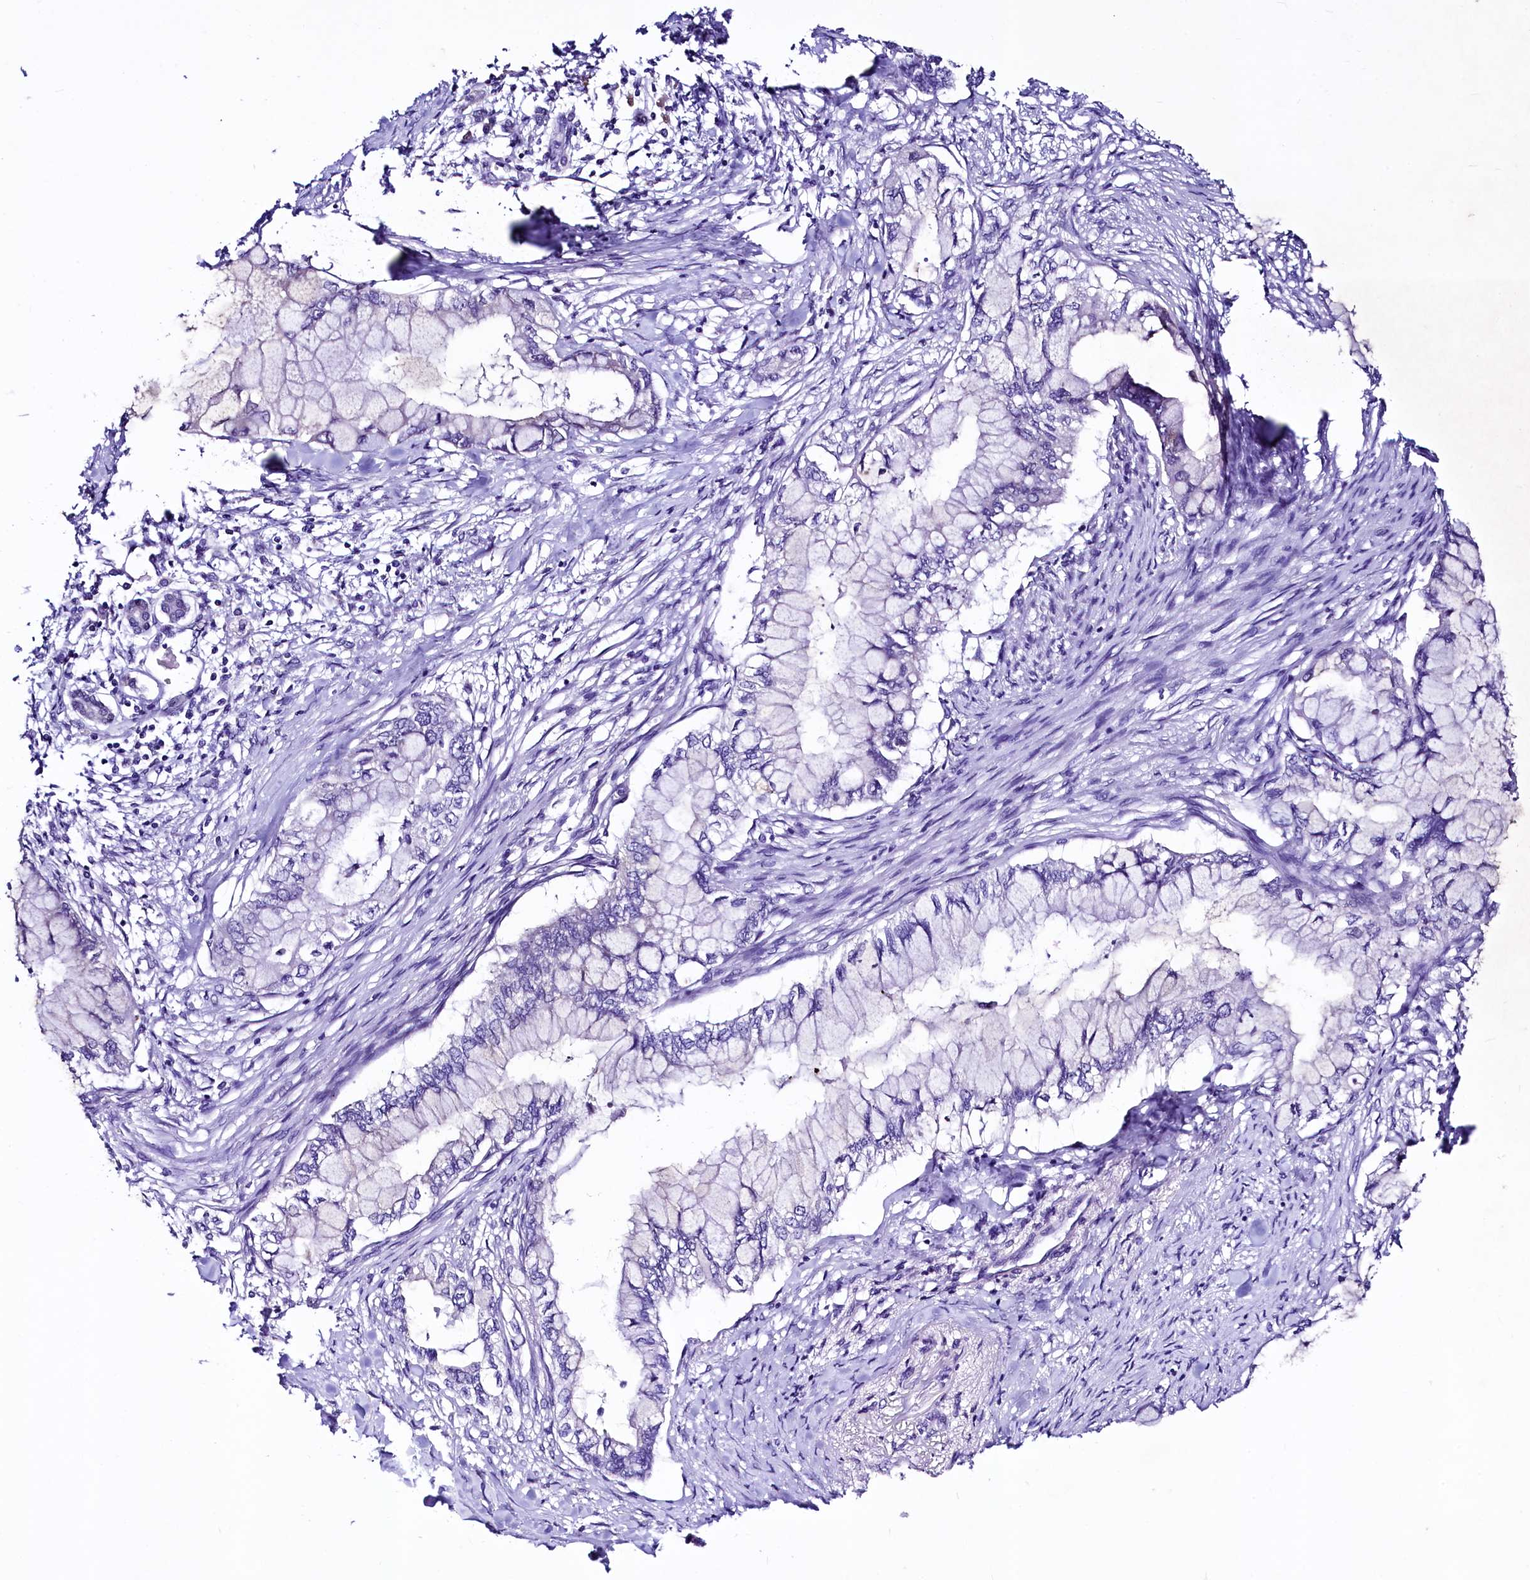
{"staining": {"intensity": "negative", "quantity": "none", "location": "none"}, "tissue": "pancreatic cancer", "cell_type": "Tumor cells", "image_type": "cancer", "snomed": [{"axis": "morphology", "description": "Adenocarcinoma, NOS"}, {"axis": "topography", "description": "Pancreas"}], "caption": "Immunohistochemistry micrograph of neoplastic tissue: human pancreatic adenocarcinoma stained with DAB (3,3'-diaminobenzidine) exhibits no significant protein positivity in tumor cells.", "gene": "LEUTX", "patient": {"sex": "male", "age": 48}}